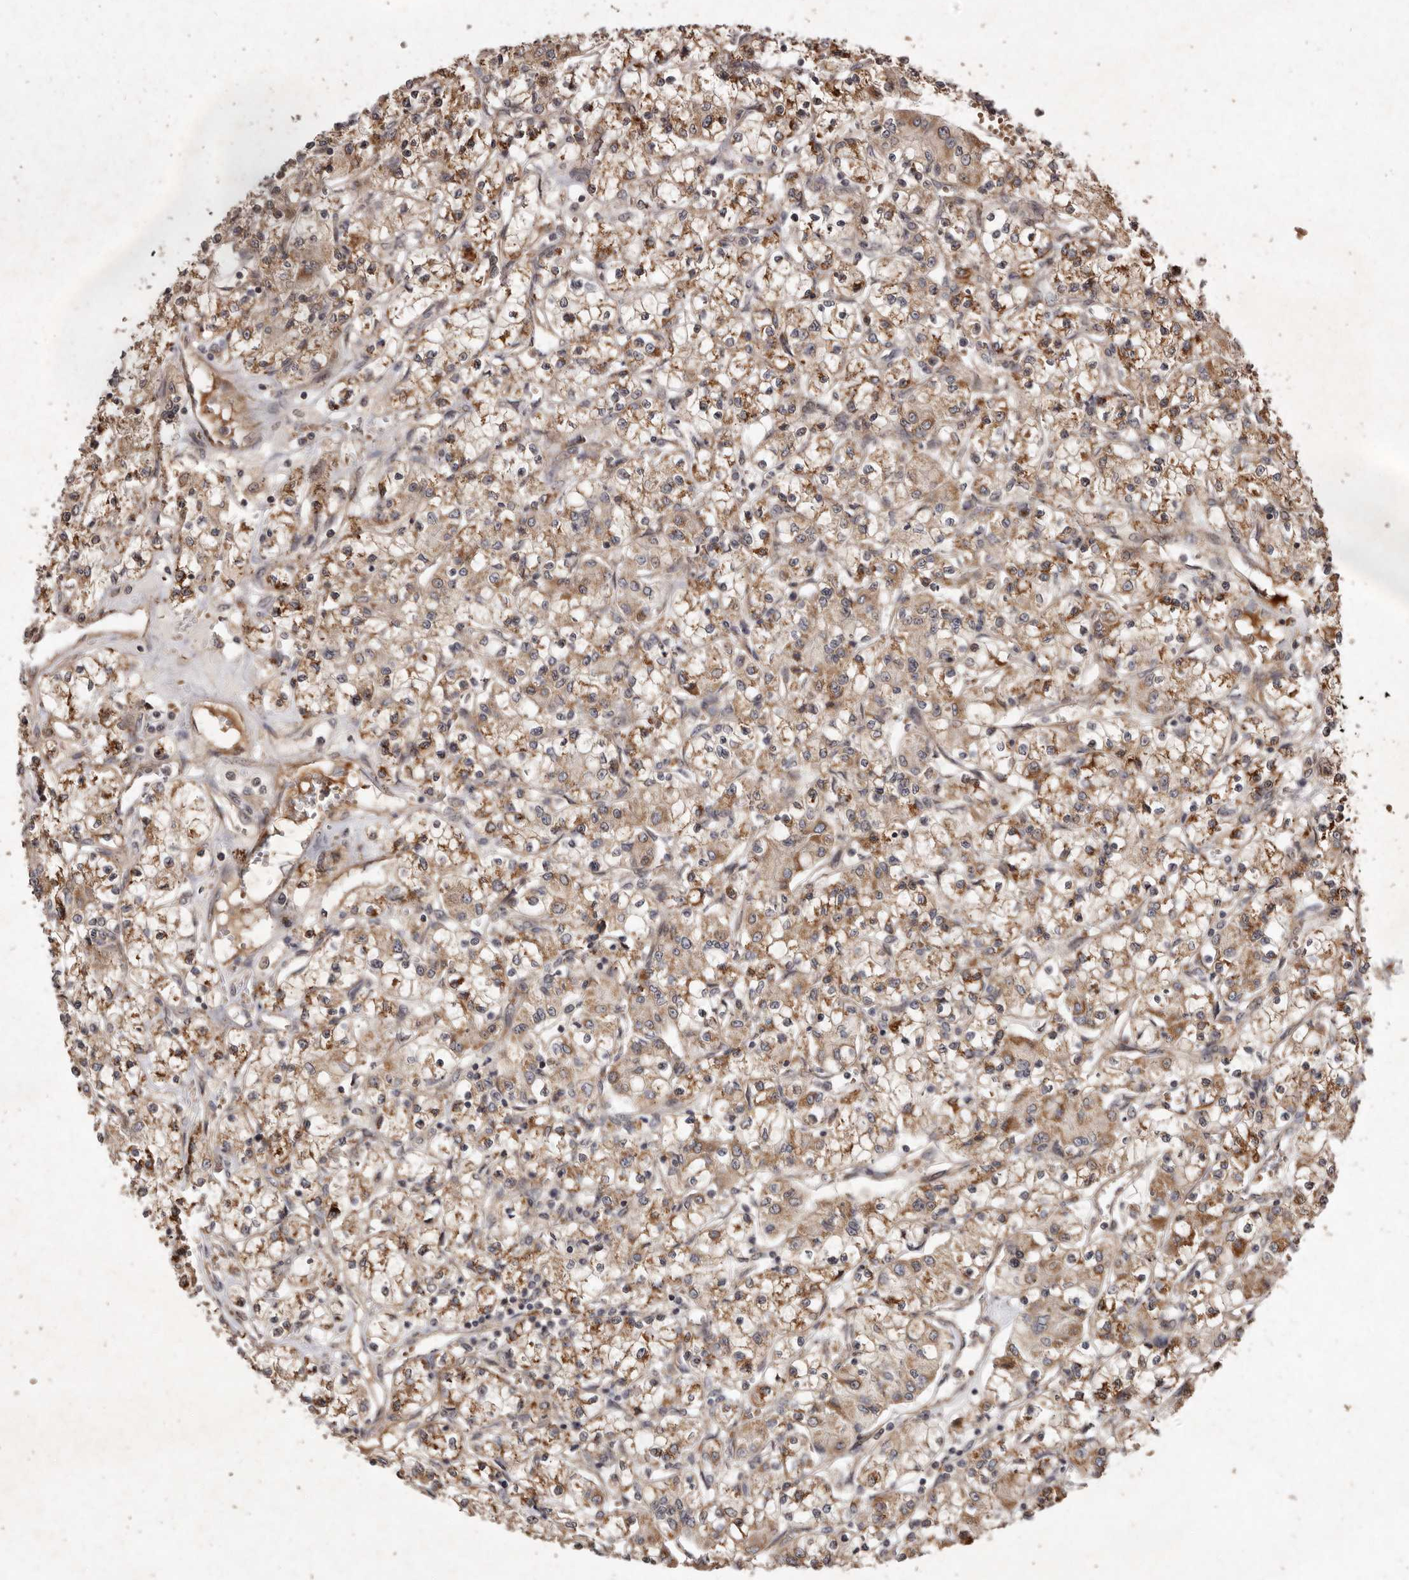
{"staining": {"intensity": "moderate", "quantity": ">75%", "location": "cytoplasmic/membranous"}, "tissue": "renal cancer", "cell_type": "Tumor cells", "image_type": "cancer", "snomed": [{"axis": "morphology", "description": "Adenocarcinoma, NOS"}, {"axis": "topography", "description": "Kidney"}], "caption": "This micrograph displays renal cancer (adenocarcinoma) stained with immunohistochemistry to label a protein in brown. The cytoplasmic/membranous of tumor cells show moderate positivity for the protein. Nuclei are counter-stained blue.", "gene": "SEMA3A", "patient": {"sex": "female", "age": 59}}